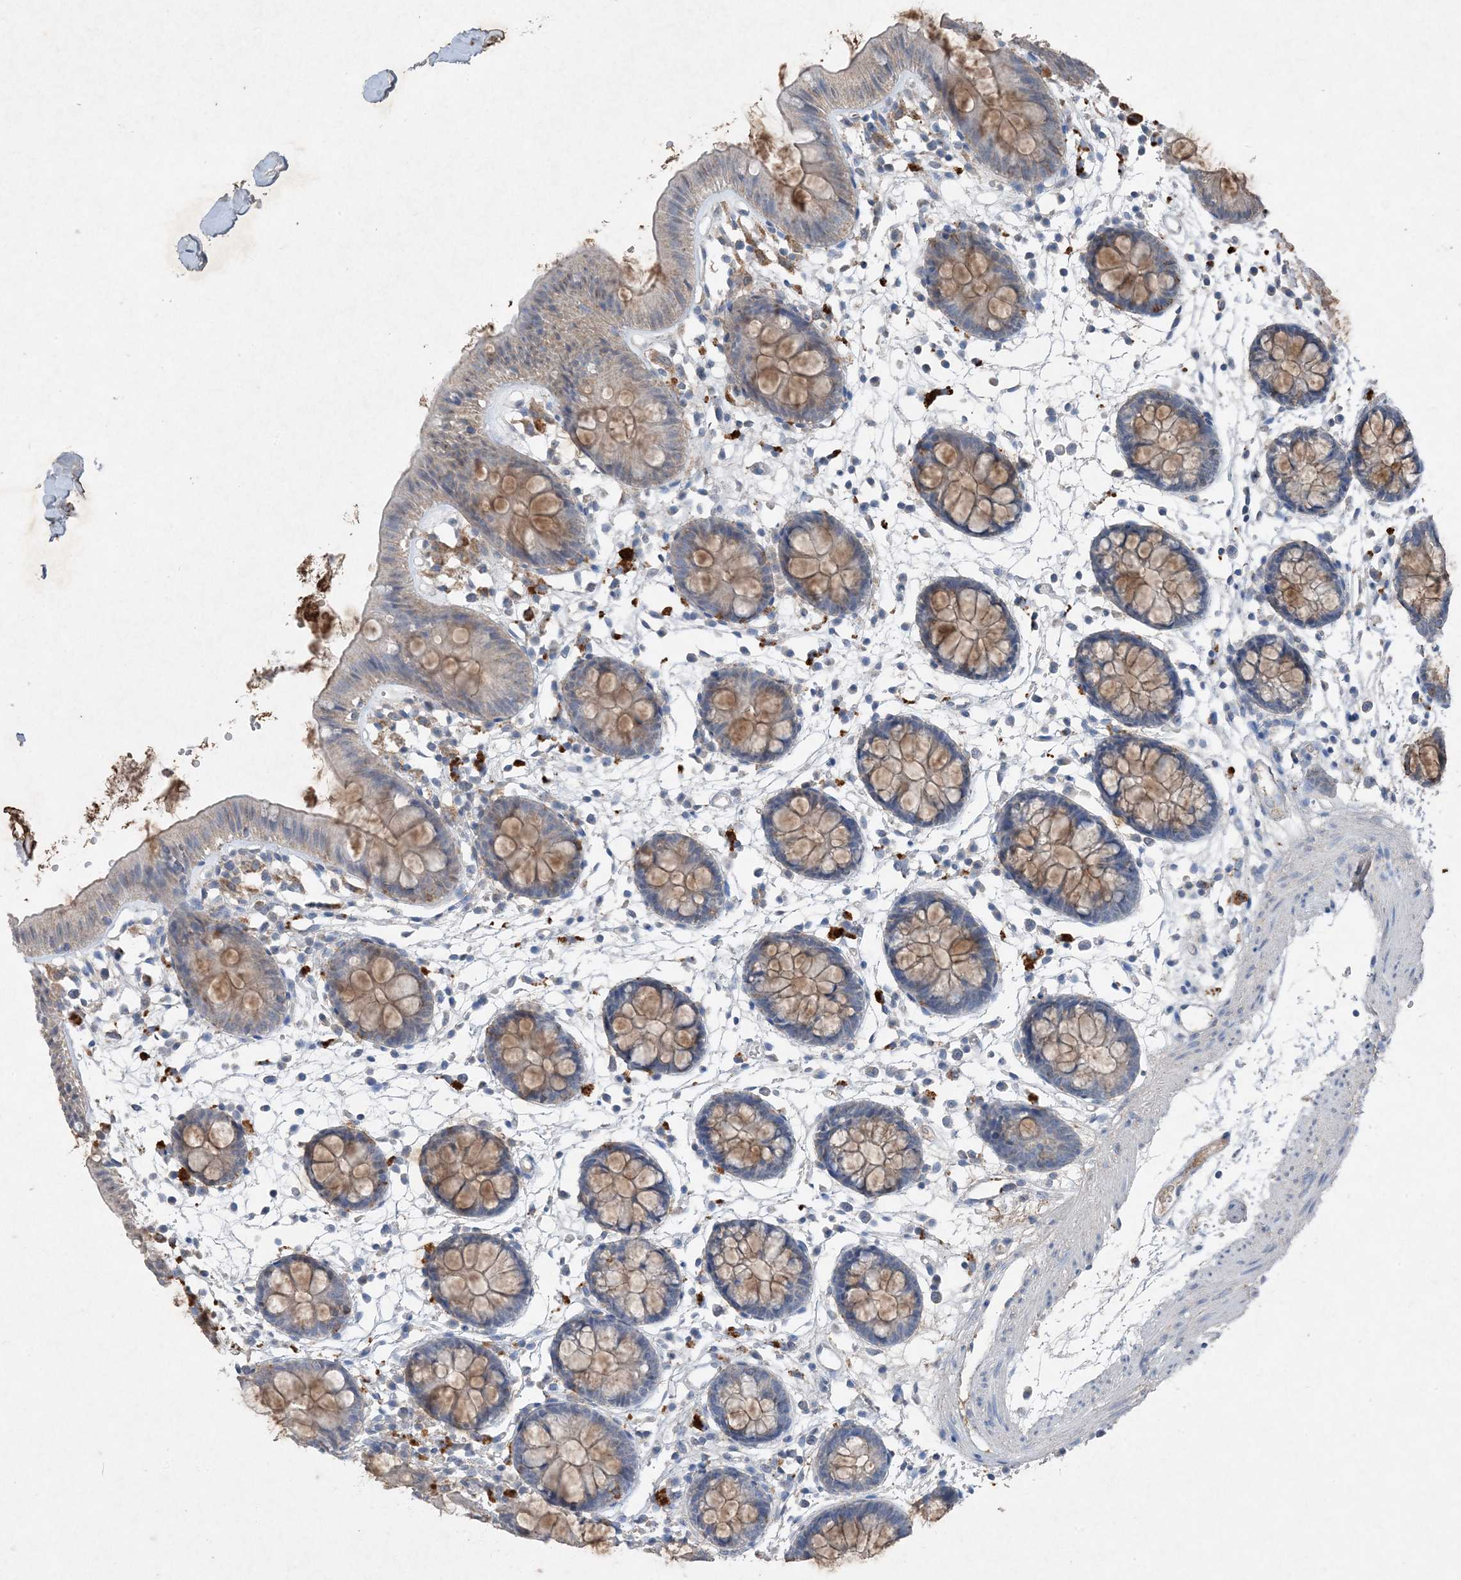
{"staining": {"intensity": "negative", "quantity": "none", "location": "none"}, "tissue": "colon", "cell_type": "Endothelial cells", "image_type": "normal", "snomed": [{"axis": "morphology", "description": "Normal tissue, NOS"}, {"axis": "topography", "description": "Colon"}], "caption": "This is an immunohistochemistry (IHC) image of benign colon. There is no positivity in endothelial cells.", "gene": "FCN3", "patient": {"sex": "male", "age": 56}}